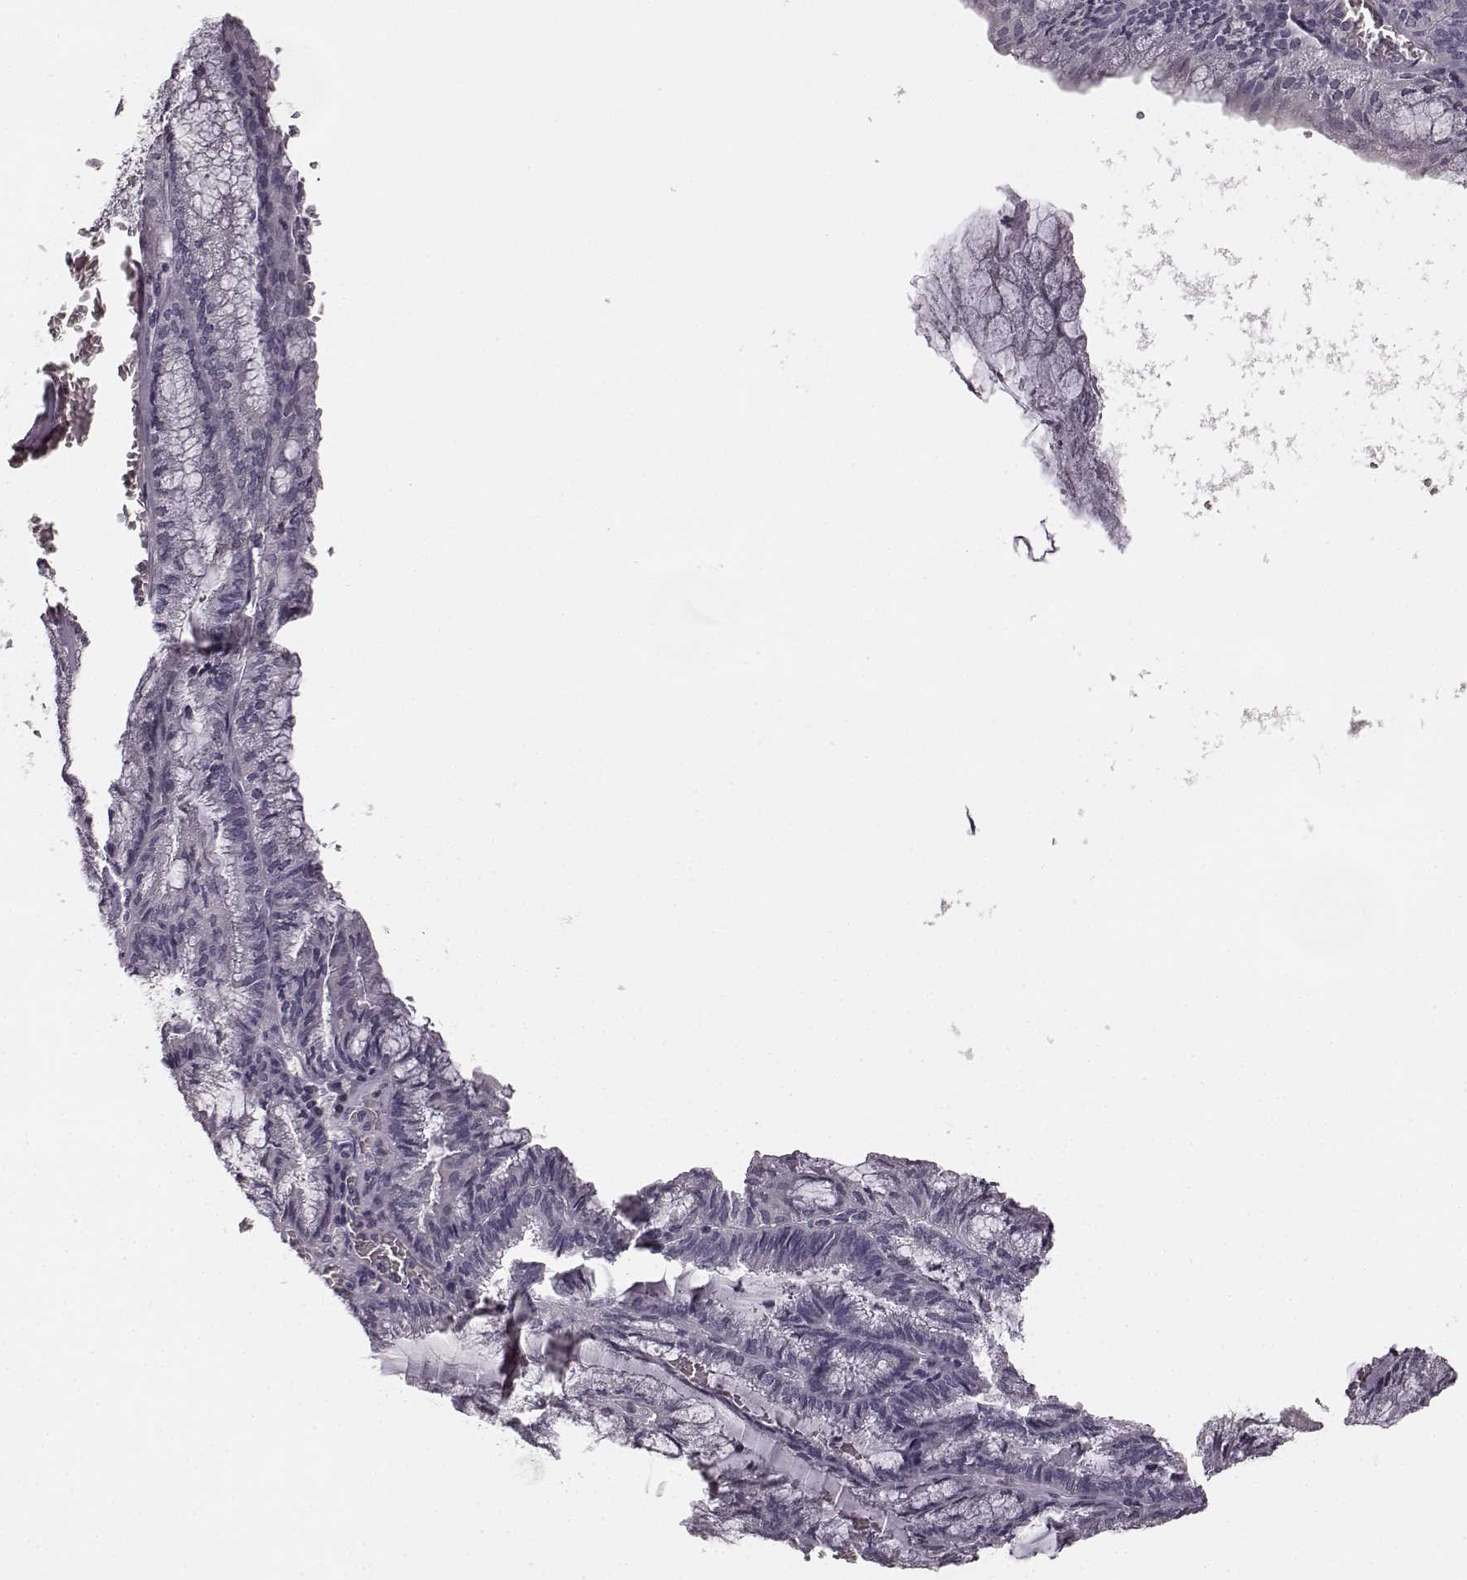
{"staining": {"intensity": "negative", "quantity": "none", "location": "none"}, "tissue": "endometrial cancer", "cell_type": "Tumor cells", "image_type": "cancer", "snomed": [{"axis": "morphology", "description": "Carcinoma, NOS"}, {"axis": "topography", "description": "Endometrium"}], "caption": "Tumor cells are negative for protein expression in human carcinoma (endometrial). Nuclei are stained in blue.", "gene": "RIT2", "patient": {"sex": "female", "age": 62}}